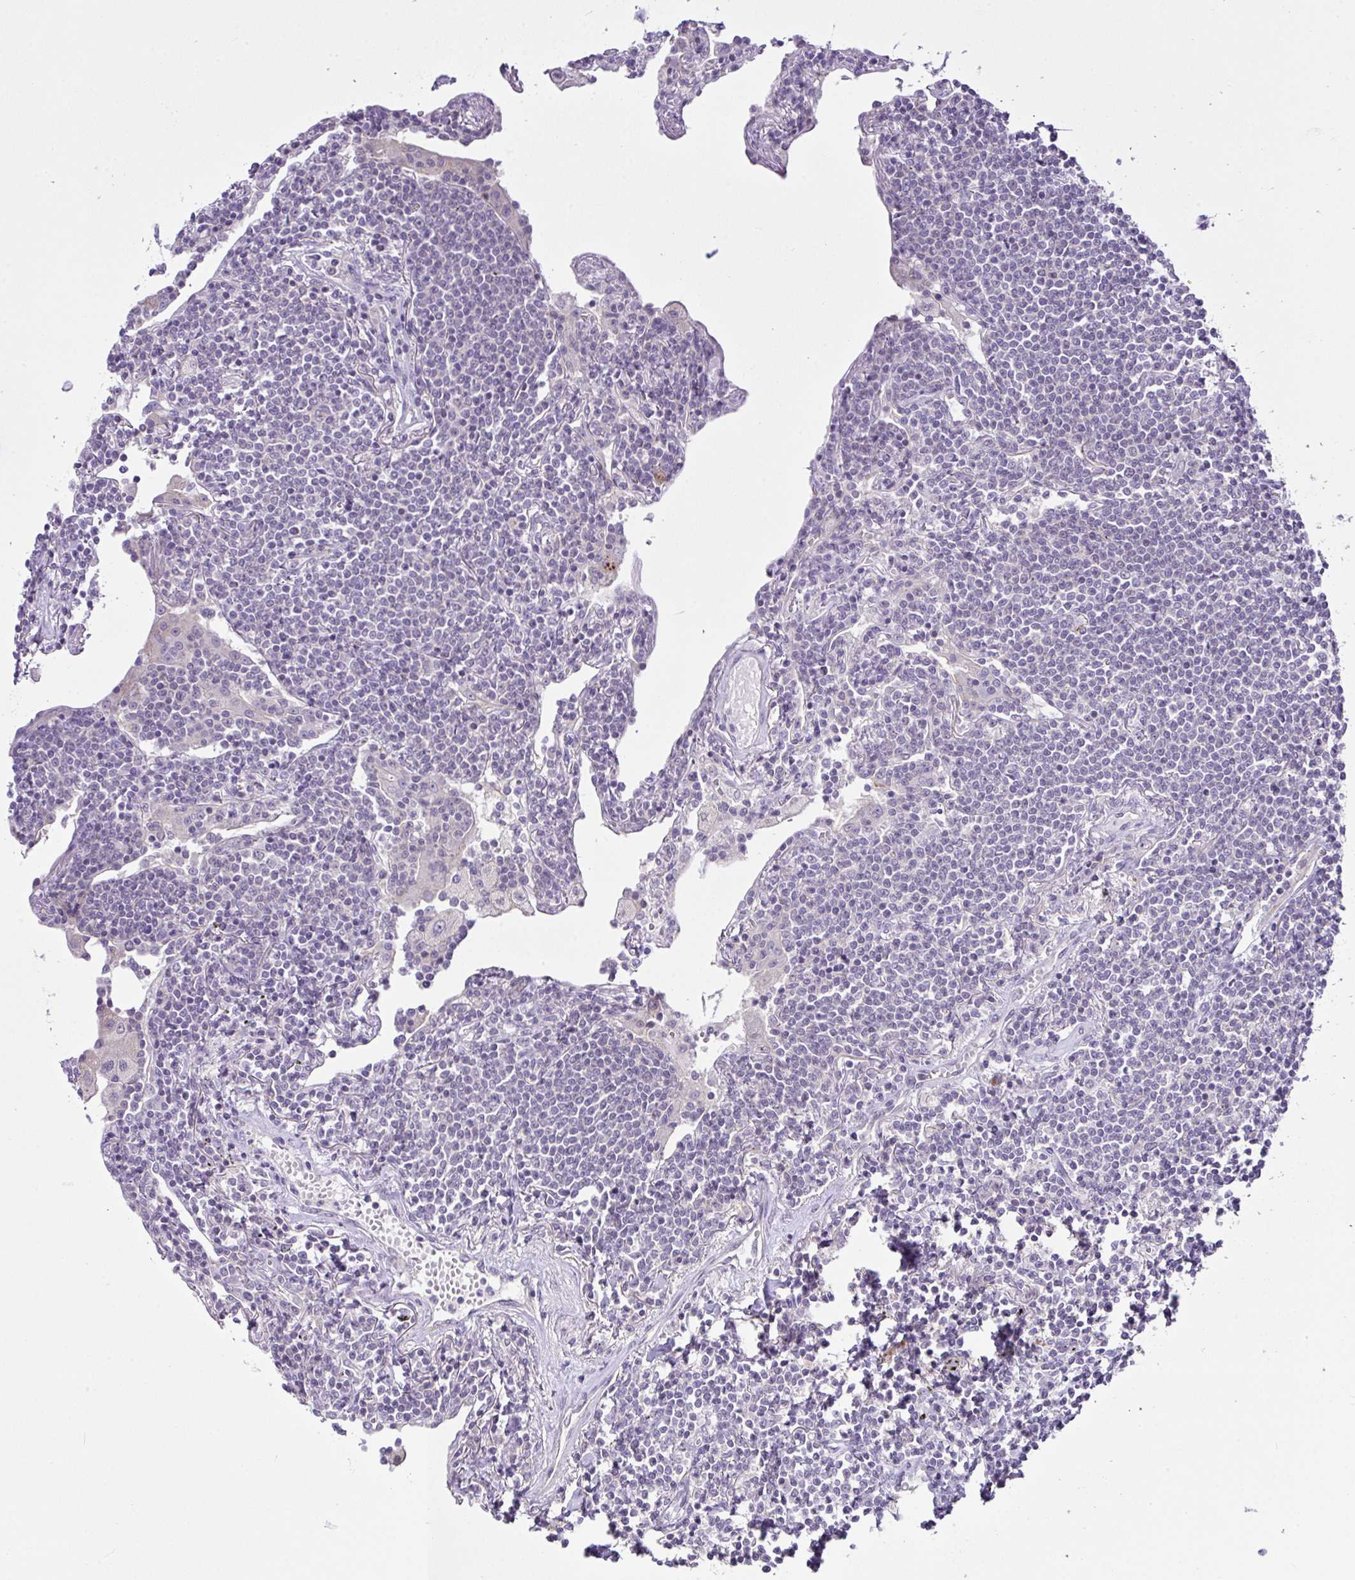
{"staining": {"intensity": "negative", "quantity": "none", "location": "none"}, "tissue": "lymphoma", "cell_type": "Tumor cells", "image_type": "cancer", "snomed": [{"axis": "morphology", "description": "Malignant lymphoma, non-Hodgkin's type, Low grade"}, {"axis": "topography", "description": "Lung"}], "caption": "Human low-grade malignant lymphoma, non-Hodgkin's type stained for a protein using immunohistochemistry displays no positivity in tumor cells.", "gene": "D2HGDH", "patient": {"sex": "female", "age": 71}}